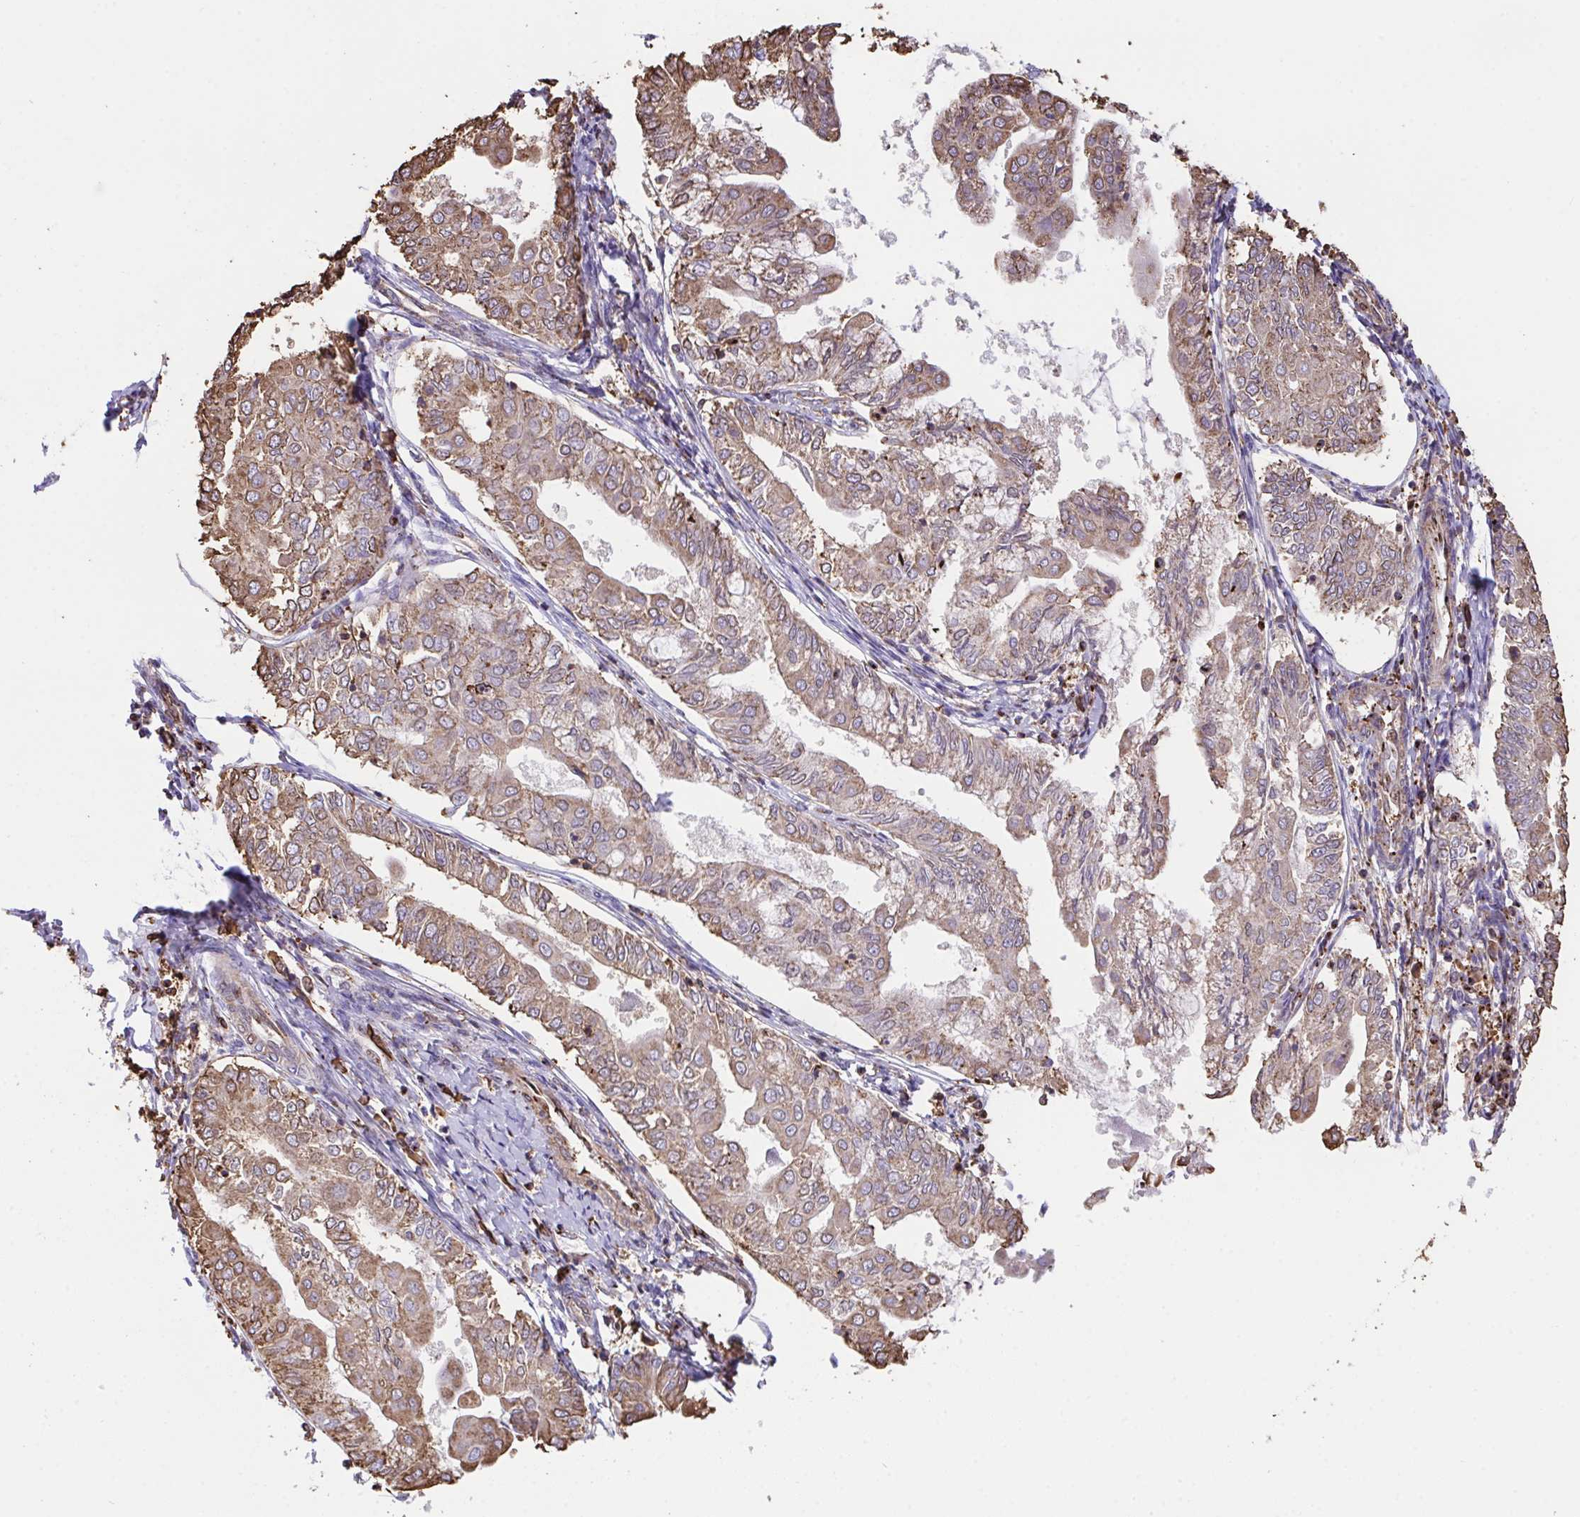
{"staining": {"intensity": "moderate", "quantity": ">75%", "location": "cytoplasmic/membranous"}, "tissue": "endometrial cancer", "cell_type": "Tumor cells", "image_type": "cancer", "snomed": [{"axis": "morphology", "description": "Adenocarcinoma, NOS"}, {"axis": "topography", "description": "Endometrium"}], "caption": "Endometrial adenocarcinoma stained with a protein marker displays moderate staining in tumor cells.", "gene": "PPIH", "patient": {"sex": "female", "age": 68}}